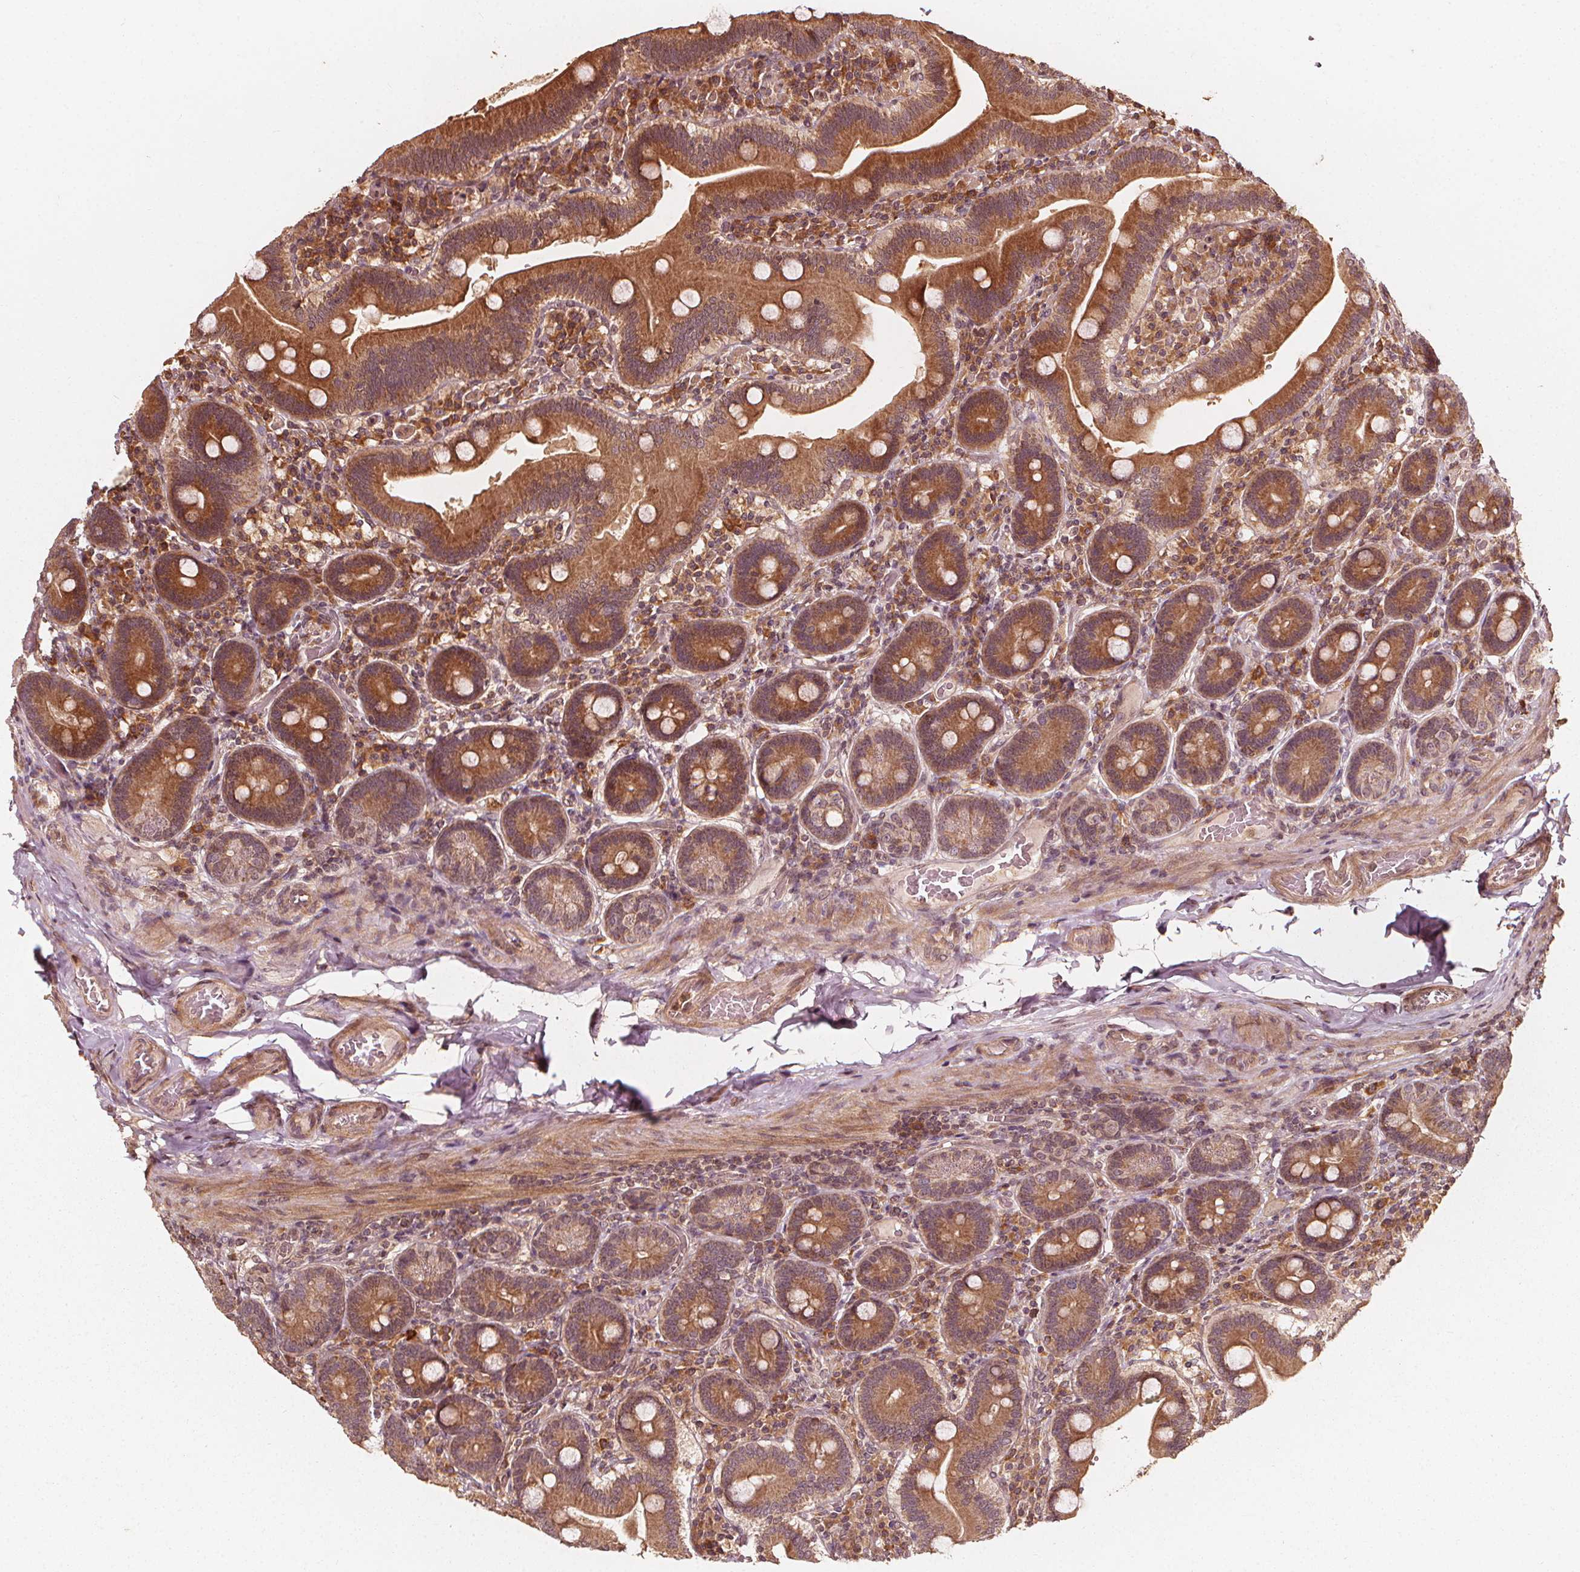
{"staining": {"intensity": "moderate", "quantity": ">75%", "location": "cytoplasmic/membranous,nuclear"}, "tissue": "duodenum", "cell_type": "Glandular cells", "image_type": "normal", "snomed": [{"axis": "morphology", "description": "Normal tissue, NOS"}, {"axis": "topography", "description": "Duodenum"}], "caption": "Immunohistochemistry (IHC) staining of normal duodenum, which demonstrates medium levels of moderate cytoplasmic/membranous,nuclear positivity in about >75% of glandular cells indicating moderate cytoplasmic/membranous,nuclear protein staining. The staining was performed using DAB (3,3'-diaminobenzidine) (brown) for protein detection and nuclei were counterstained in hematoxylin (blue).", "gene": "NPC1", "patient": {"sex": "female", "age": 62}}